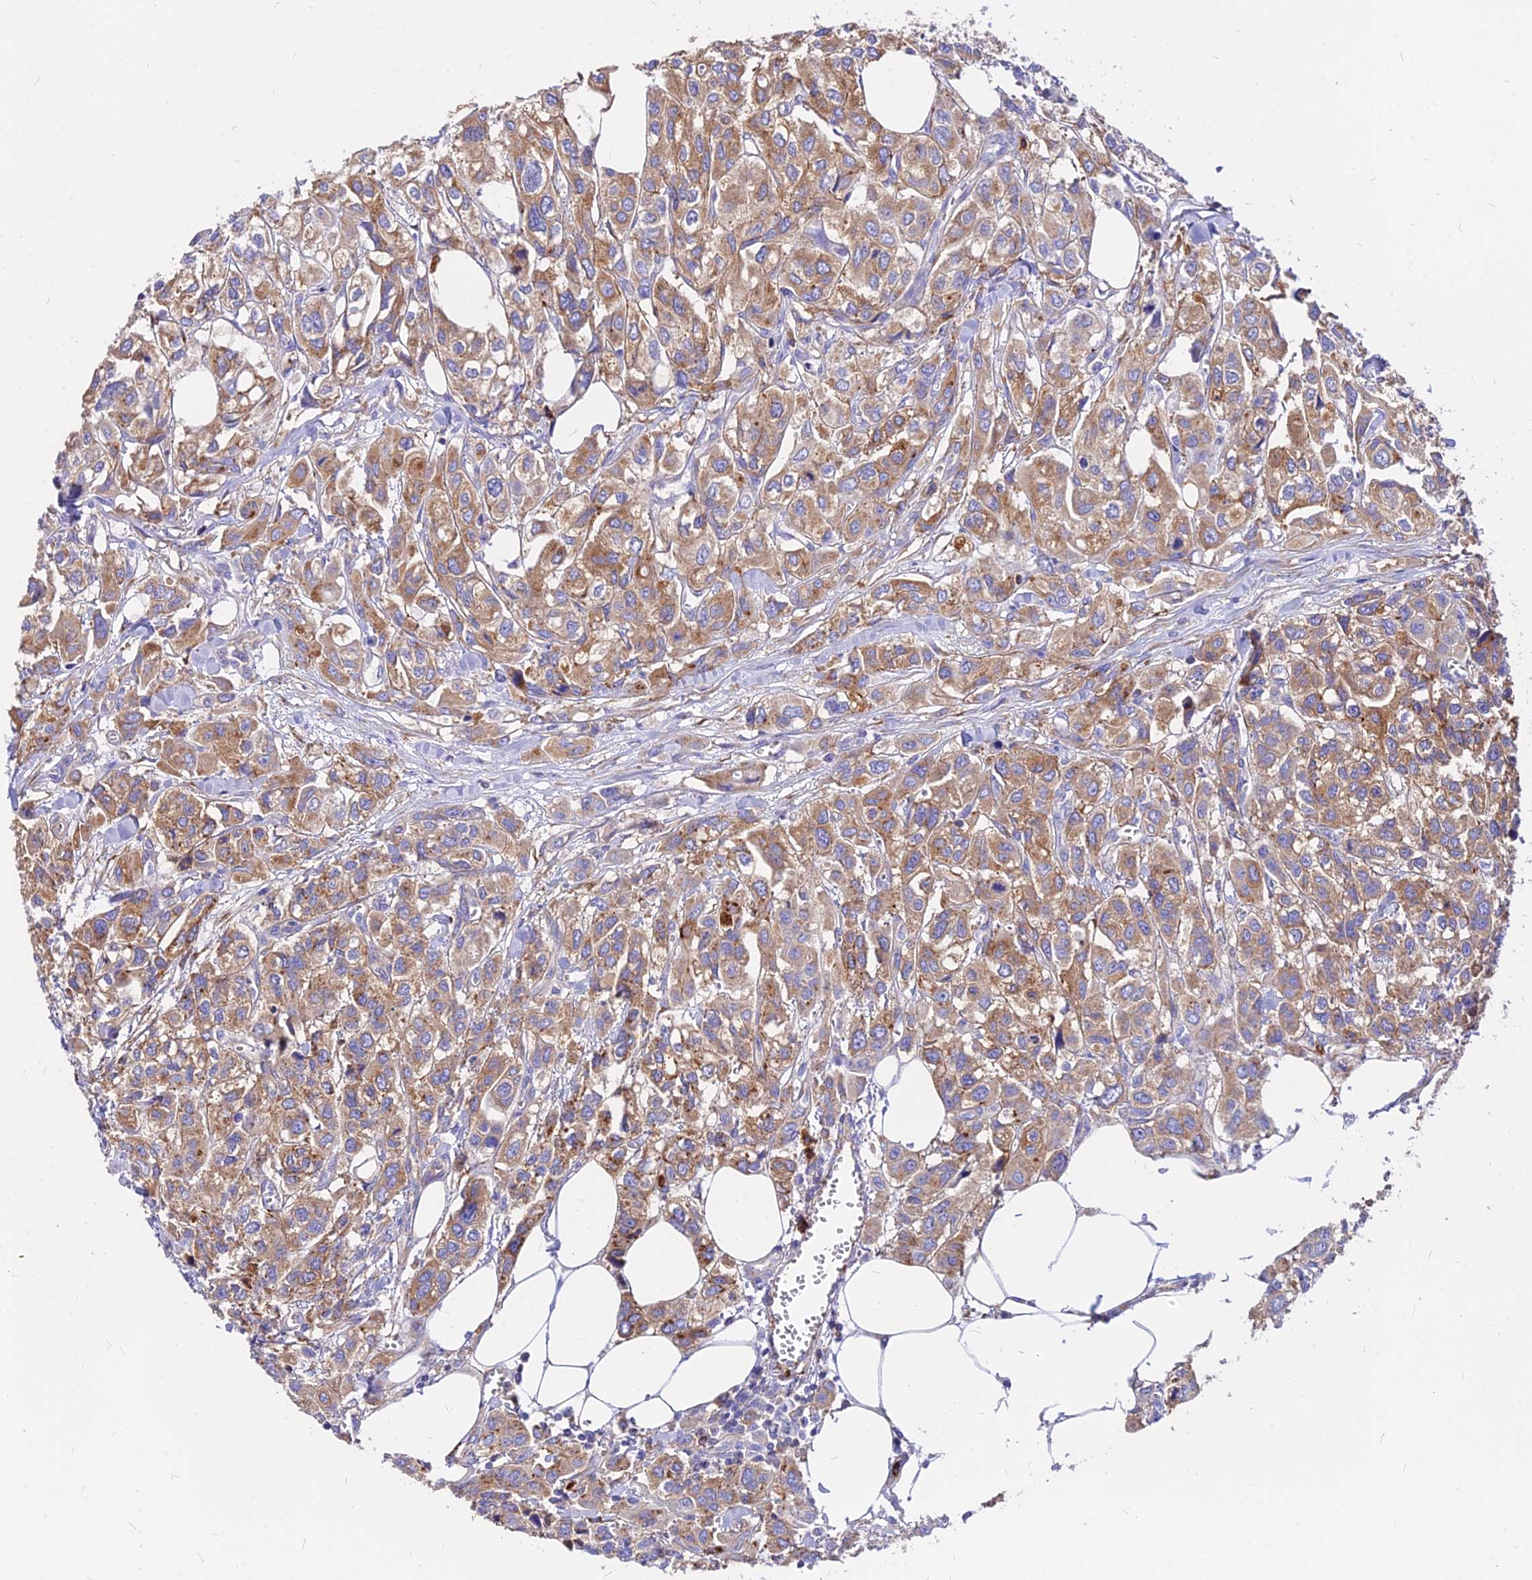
{"staining": {"intensity": "moderate", "quantity": ">75%", "location": "cytoplasmic/membranous"}, "tissue": "urothelial cancer", "cell_type": "Tumor cells", "image_type": "cancer", "snomed": [{"axis": "morphology", "description": "Urothelial carcinoma, High grade"}, {"axis": "topography", "description": "Urinary bladder"}], "caption": "Urothelial cancer stained with DAB (3,3'-diaminobenzidine) IHC exhibits medium levels of moderate cytoplasmic/membranous staining in about >75% of tumor cells.", "gene": "AGTRAP", "patient": {"sex": "male", "age": 67}}